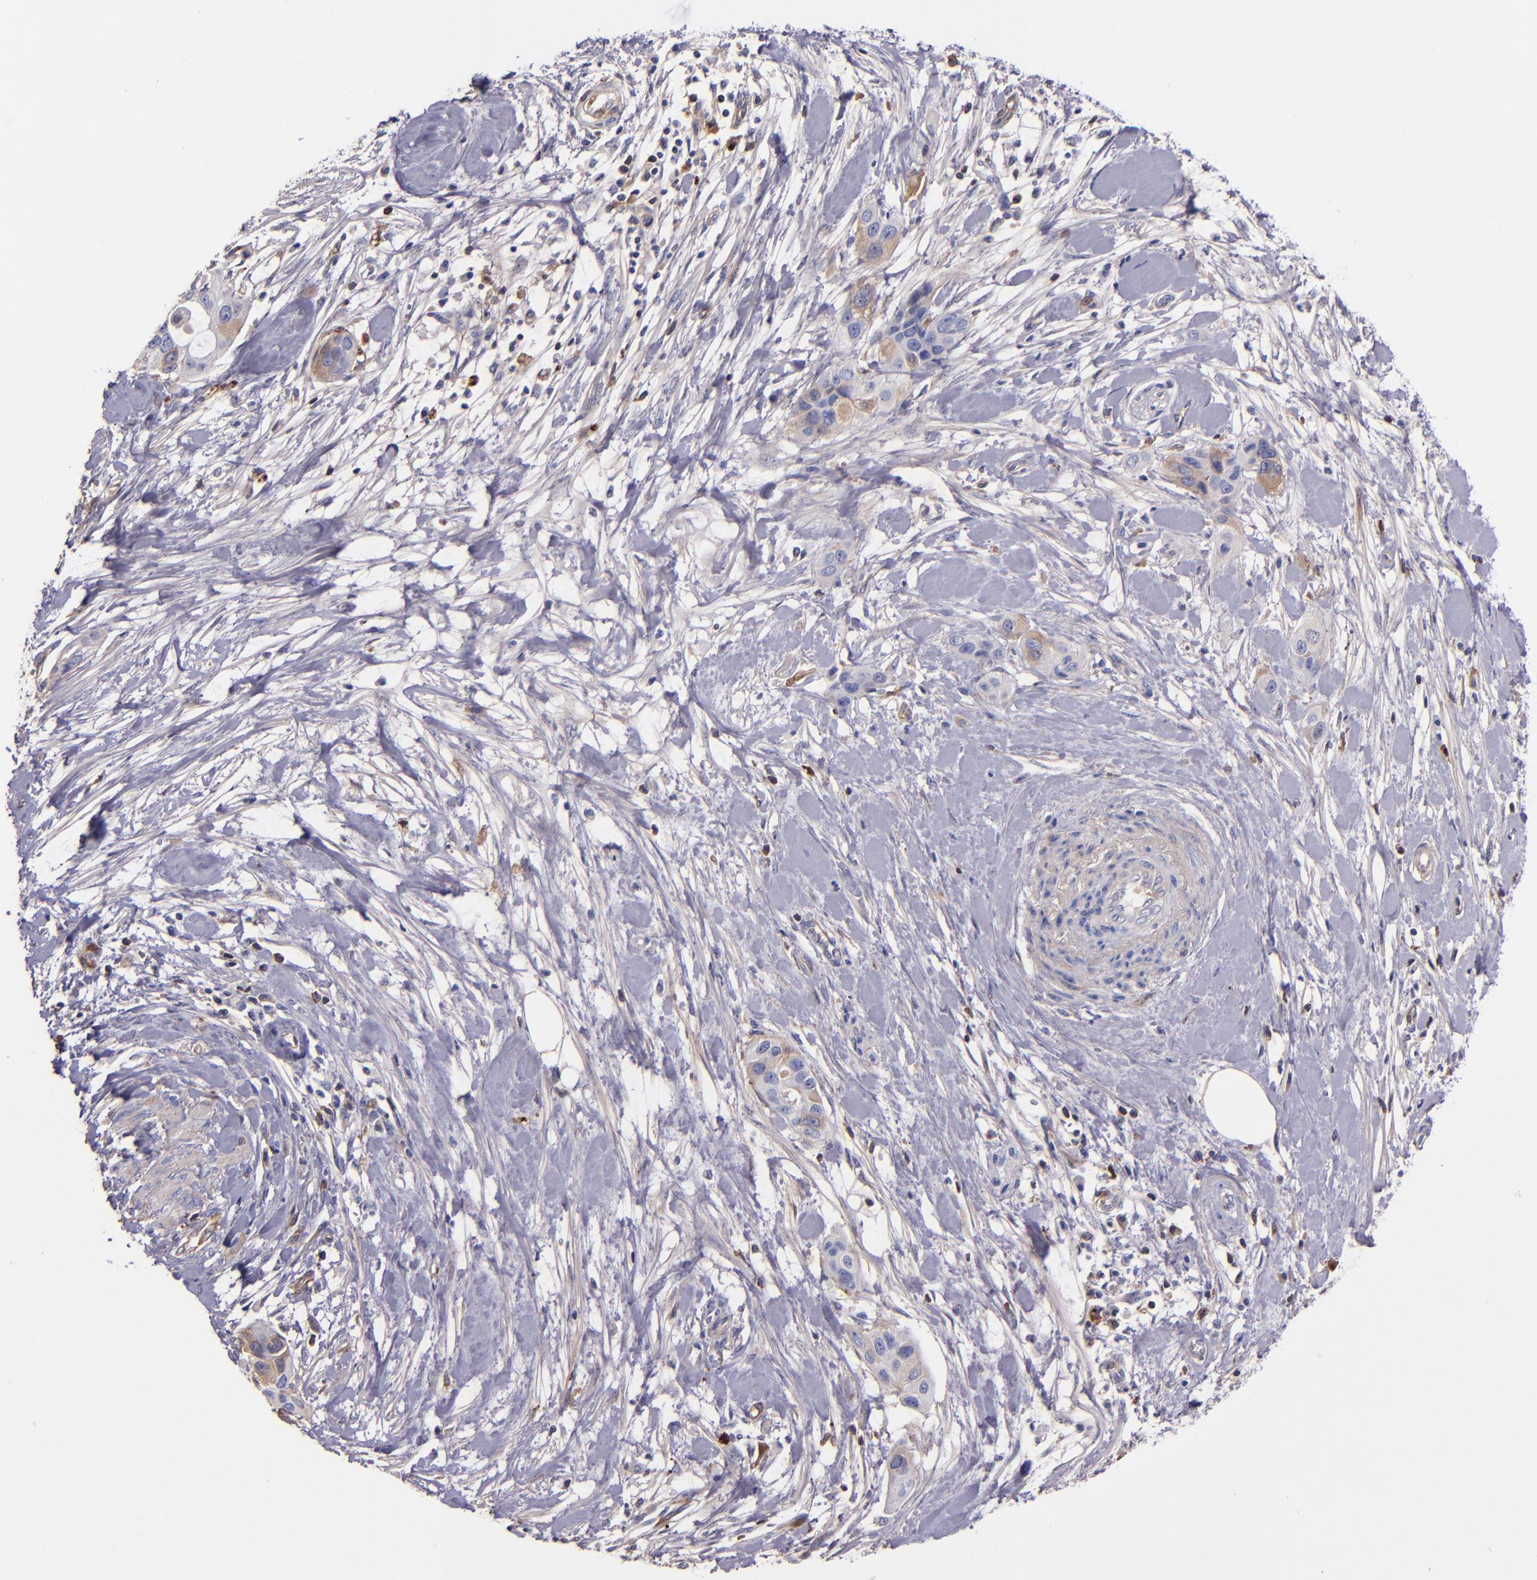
{"staining": {"intensity": "moderate", "quantity": "<25%", "location": "cytoplasmic/membranous"}, "tissue": "pancreatic cancer", "cell_type": "Tumor cells", "image_type": "cancer", "snomed": [{"axis": "morphology", "description": "Adenocarcinoma, NOS"}, {"axis": "topography", "description": "Pancreas"}], "caption": "IHC of adenocarcinoma (pancreatic) demonstrates low levels of moderate cytoplasmic/membranous positivity in approximately <25% of tumor cells.", "gene": "KNG1", "patient": {"sex": "female", "age": 60}}